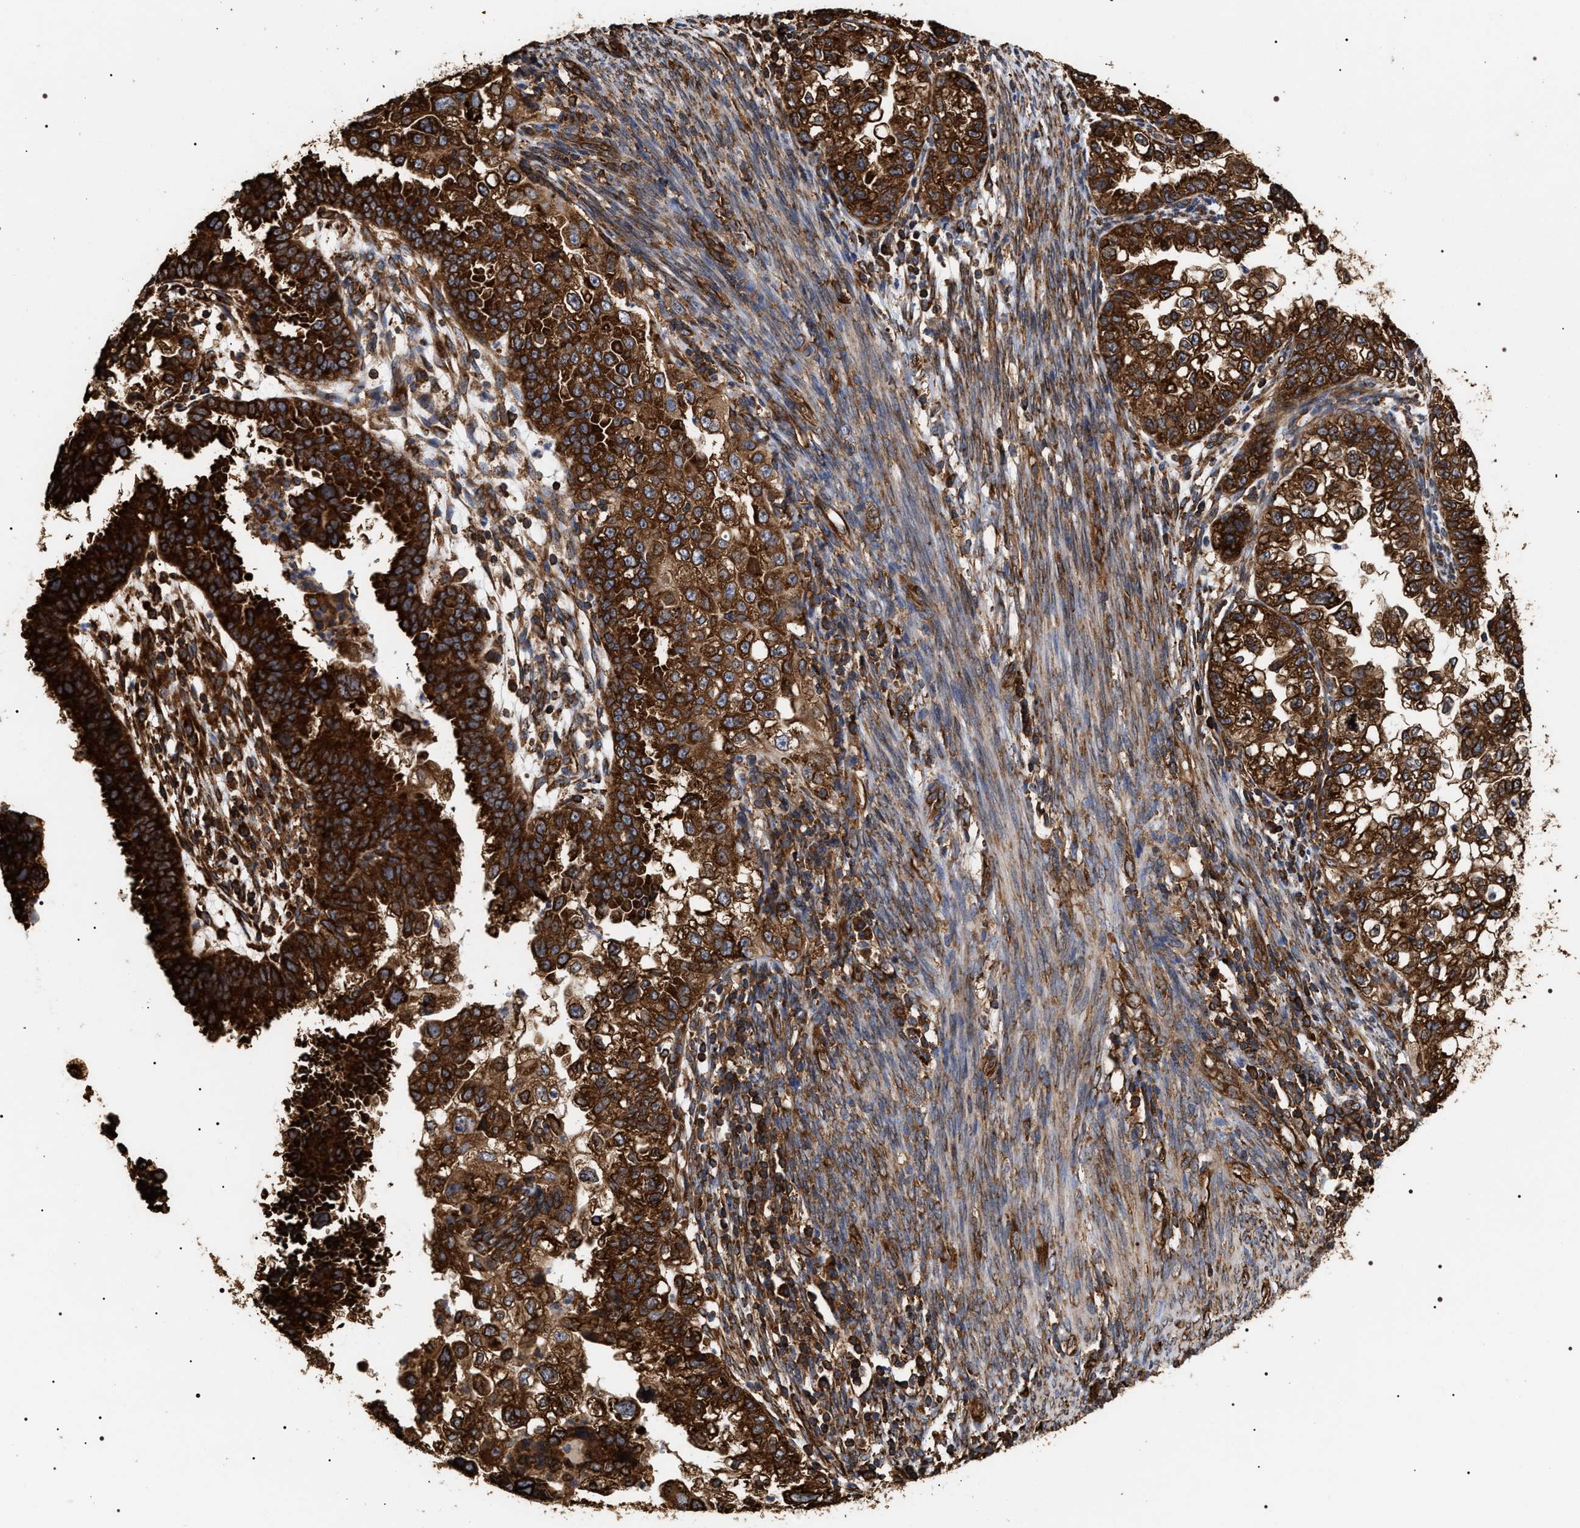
{"staining": {"intensity": "strong", "quantity": ">75%", "location": "cytoplasmic/membranous"}, "tissue": "endometrial cancer", "cell_type": "Tumor cells", "image_type": "cancer", "snomed": [{"axis": "morphology", "description": "Adenocarcinoma, NOS"}, {"axis": "topography", "description": "Endometrium"}], "caption": "Immunohistochemical staining of endometrial adenocarcinoma displays strong cytoplasmic/membranous protein positivity in approximately >75% of tumor cells. The protein is stained brown, and the nuclei are stained in blue (DAB IHC with brightfield microscopy, high magnification).", "gene": "SERBP1", "patient": {"sex": "female", "age": 85}}